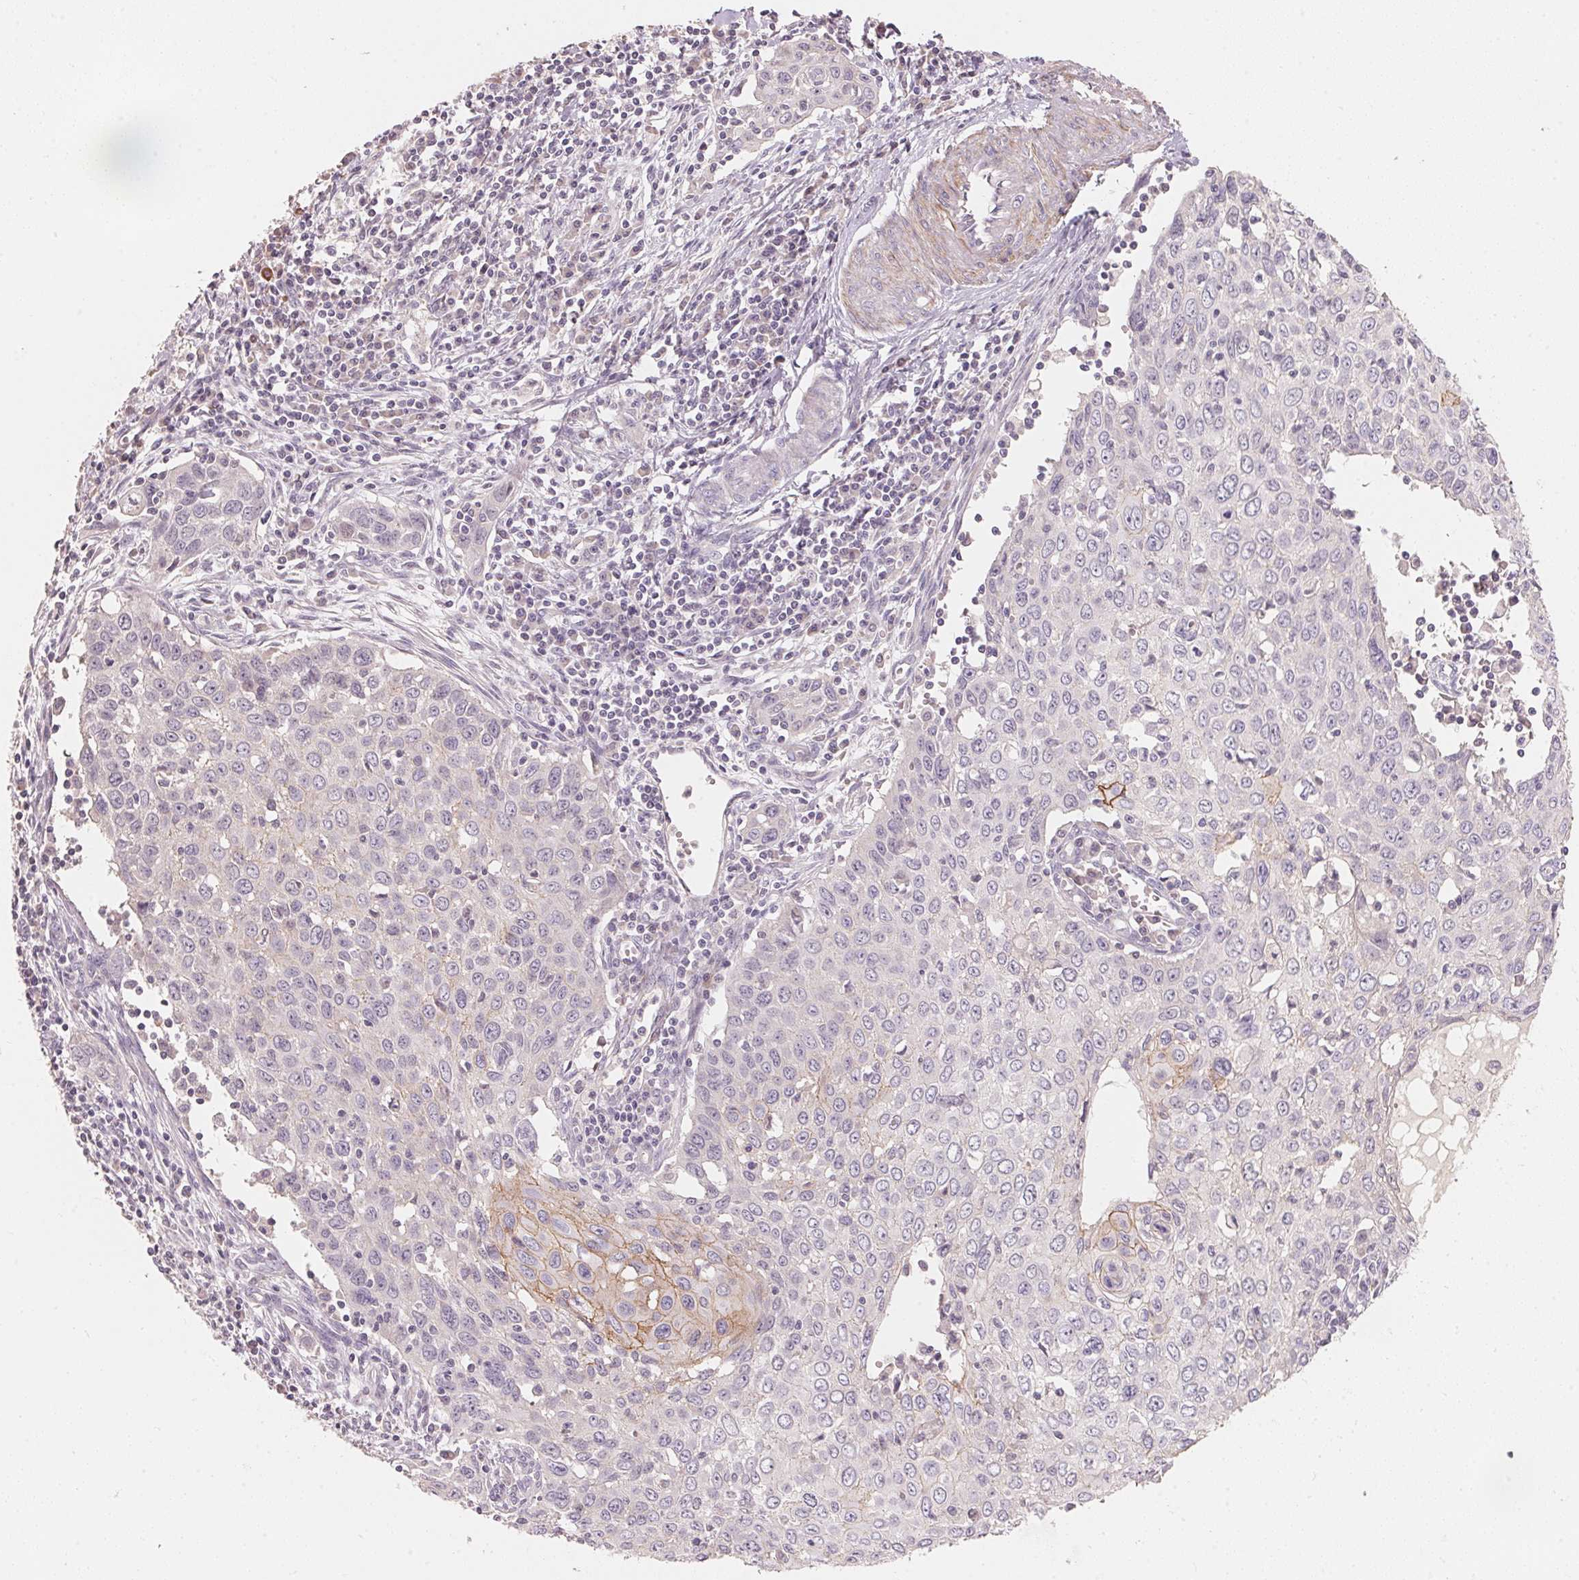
{"staining": {"intensity": "negative", "quantity": "none", "location": "none"}, "tissue": "cervical cancer", "cell_type": "Tumor cells", "image_type": "cancer", "snomed": [{"axis": "morphology", "description": "Squamous cell carcinoma, NOS"}, {"axis": "topography", "description": "Cervix"}], "caption": "DAB (3,3'-diaminobenzidine) immunohistochemical staining of cervical squamous cell carcinoma displays no significant expression in tumor cells. (Brightfield microscopy of DAB IHC at high magnification).", "gene": "TP53AIP1", "patient": {"sex": "female", "age": 38}}